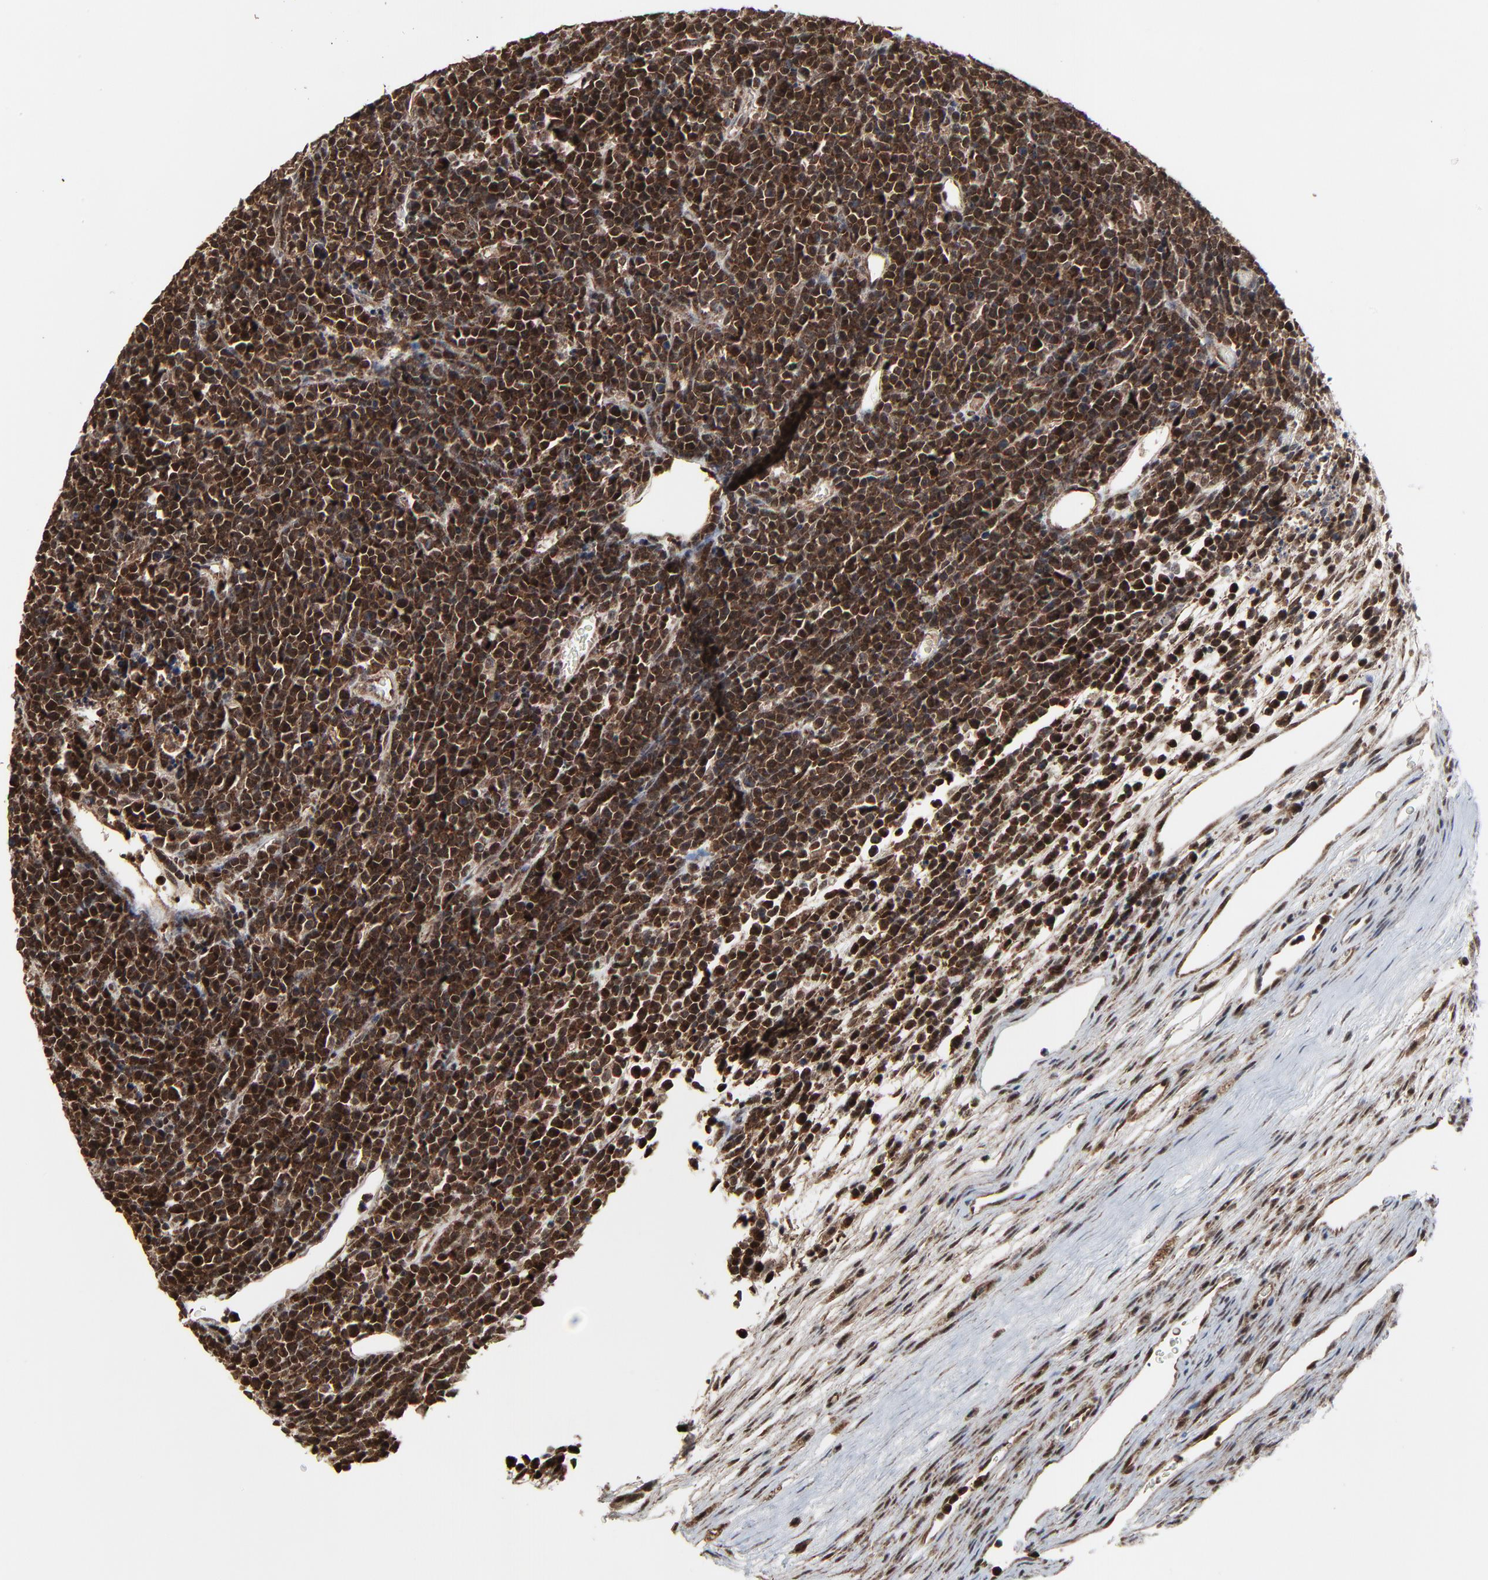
{"staining": {"intensity": "moderate", "quantity": ">75%", "location": "cytoplasmic/membranous,nuclear"}, "tissue": "lymphoma", "cell_type": "Tumor cells", "image_type": "cancer", "snomed": [{"axis": "morphology", "description": "Malignant lymphoma, non-Hodgkin's type, High grade"}, {"axis": "topography", "description": "Ovary"}], "caption": "IHC photomicrograph of neoplastic tissue: high-grade malignant lymphoma, non-Hodgkin's type stained using immunohistochemistry demonstrates medium levels of moderate protein expression localized specifically in the cytoplasmic/membranous and nuclear of tumor cells, appearing as a cytoplasmic/membranous and nuclear brown color.", "gene": "RHOJ", "patient": {"sex": "female", "age": 56}}